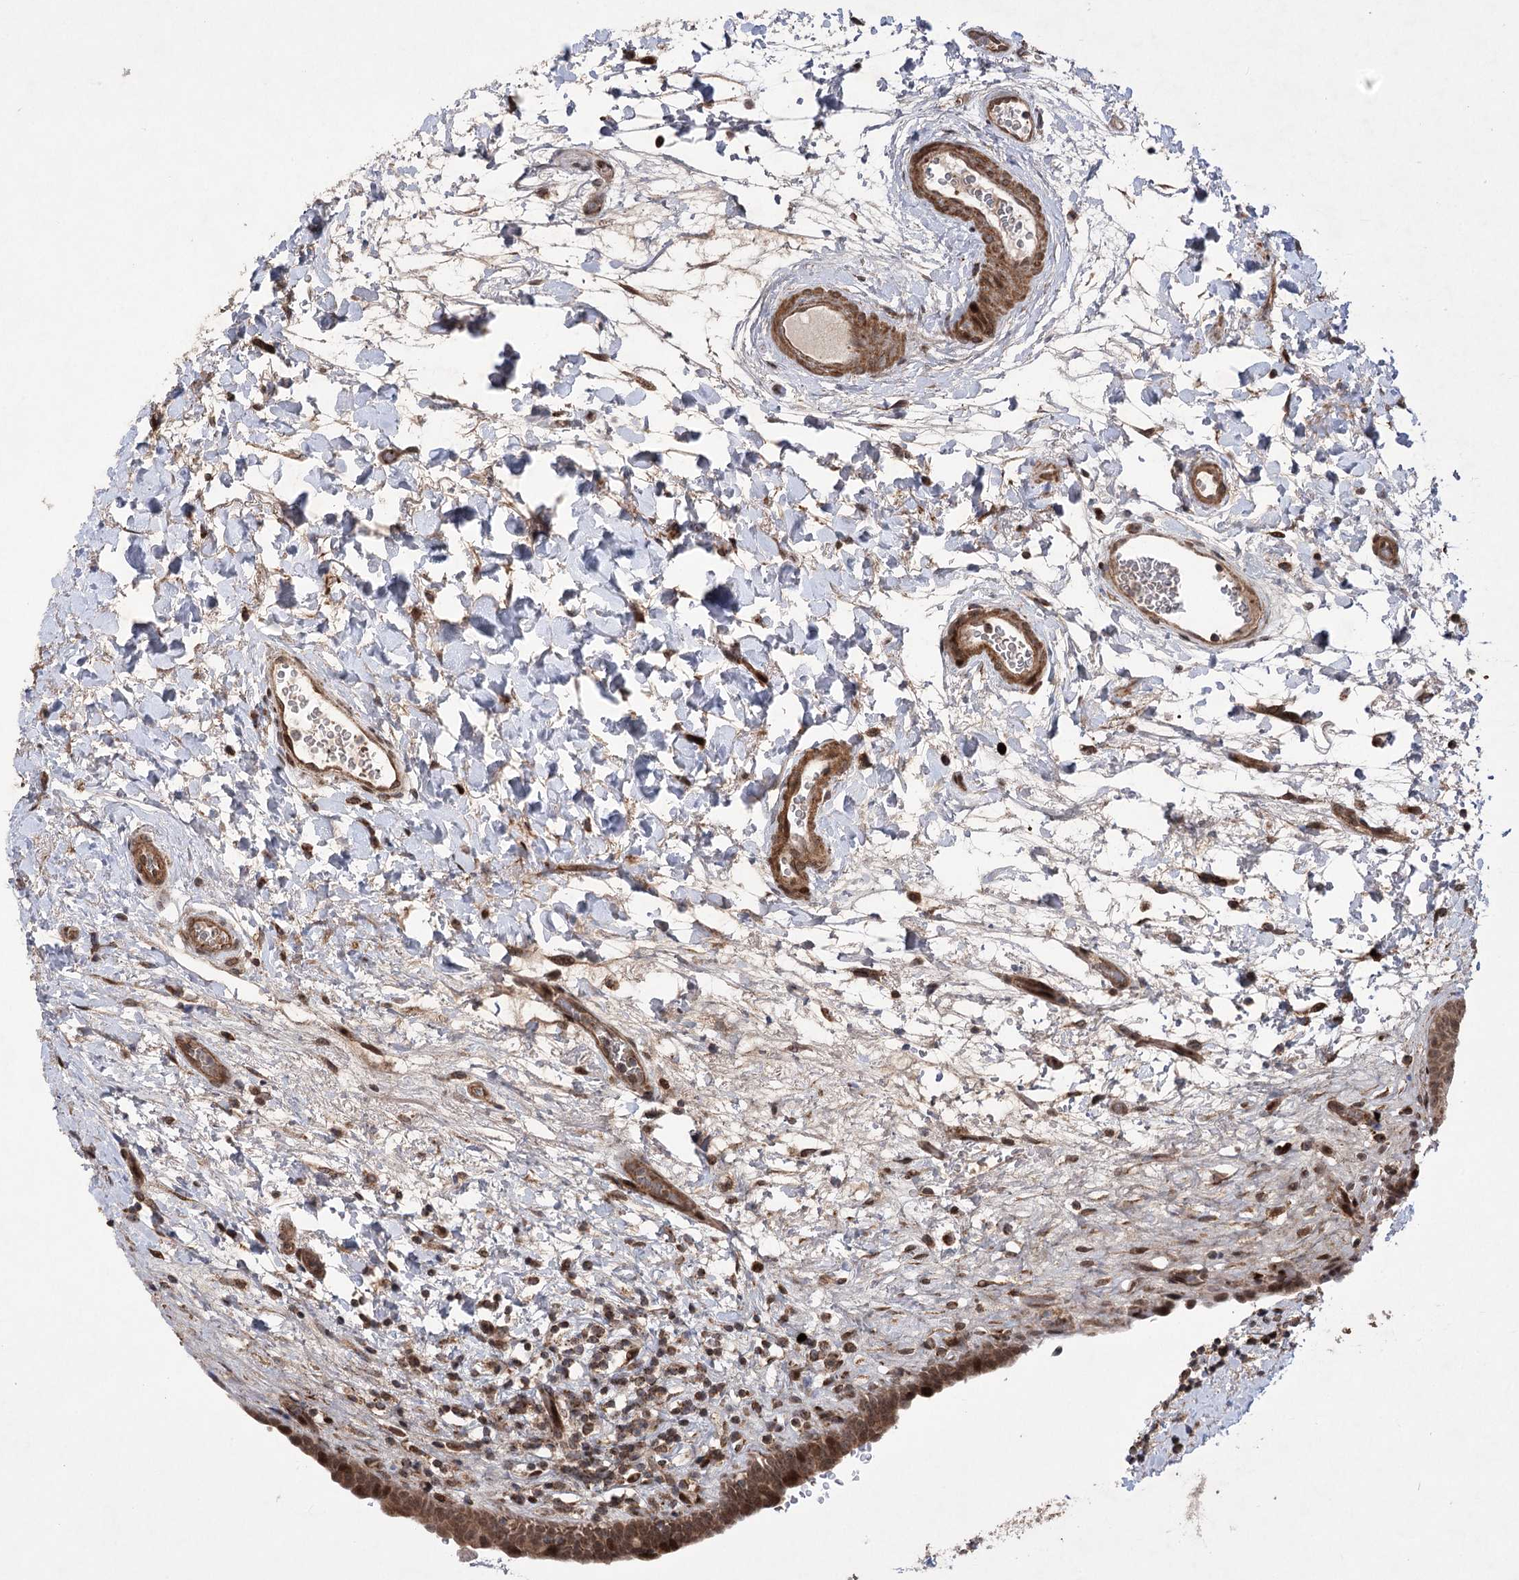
{"staining": {"intensity": "moderate", "quantity": ">75%", "location": "cytoplasmic/membranous,nuclear"}, "tissue": "urinary bladder", "cell_type": "Urothelial cells", "image_type": "normal", "snomed": [{"axis": "morphology", "description": "Normal tissue, NOS"}, {"axis": "topography", "description": "Urinary bladder"}], "caption": "Protein staining of benign urinary bladder demonstrates moderate cytoplasmic/membranous,nuclear expression in approximately >75% of urothelial cells.", "gene": "TENM2", "patient": {"sex": "male", "age": 83}}